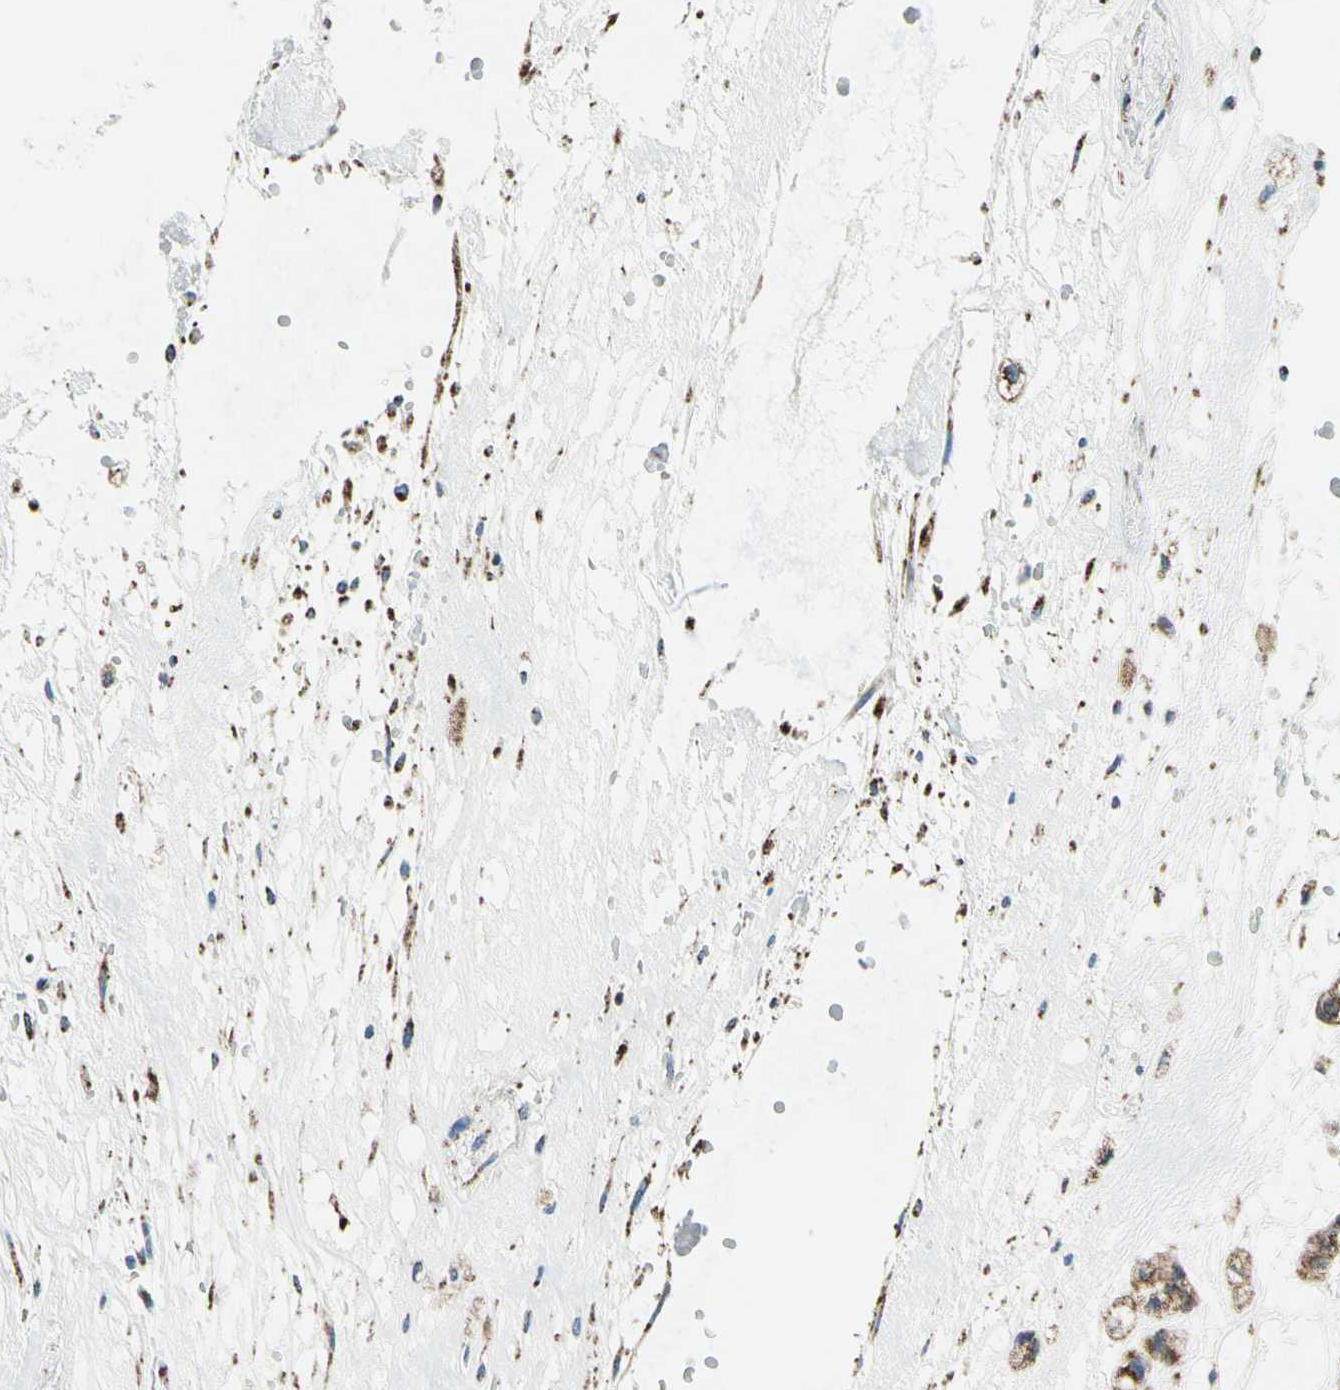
{"staining": {"intensity": "strong", "quantity": ">75%", "location": "cytoplasmic/membranous"}, "tissue": "head and neck cancer", "cell_type": "Tumor cells", "image_type": "cancer", "snomed": [{"axis": "morphology", "description": "Adenocarcinoma, NOS"}, {"axis": "morphology", "description": "Adenoma, NOS"}, {"axis": "topography", "description": "Head-Neck"}], "caption": "Protein expression analysis of human head and neck cancer (adenocarcinoma) reveals strong cytoplasmic/membranous expression in approximately >75% of tumor cells.", "gene": "MAVS", "patient": {"sex": "female", "age": 55}}